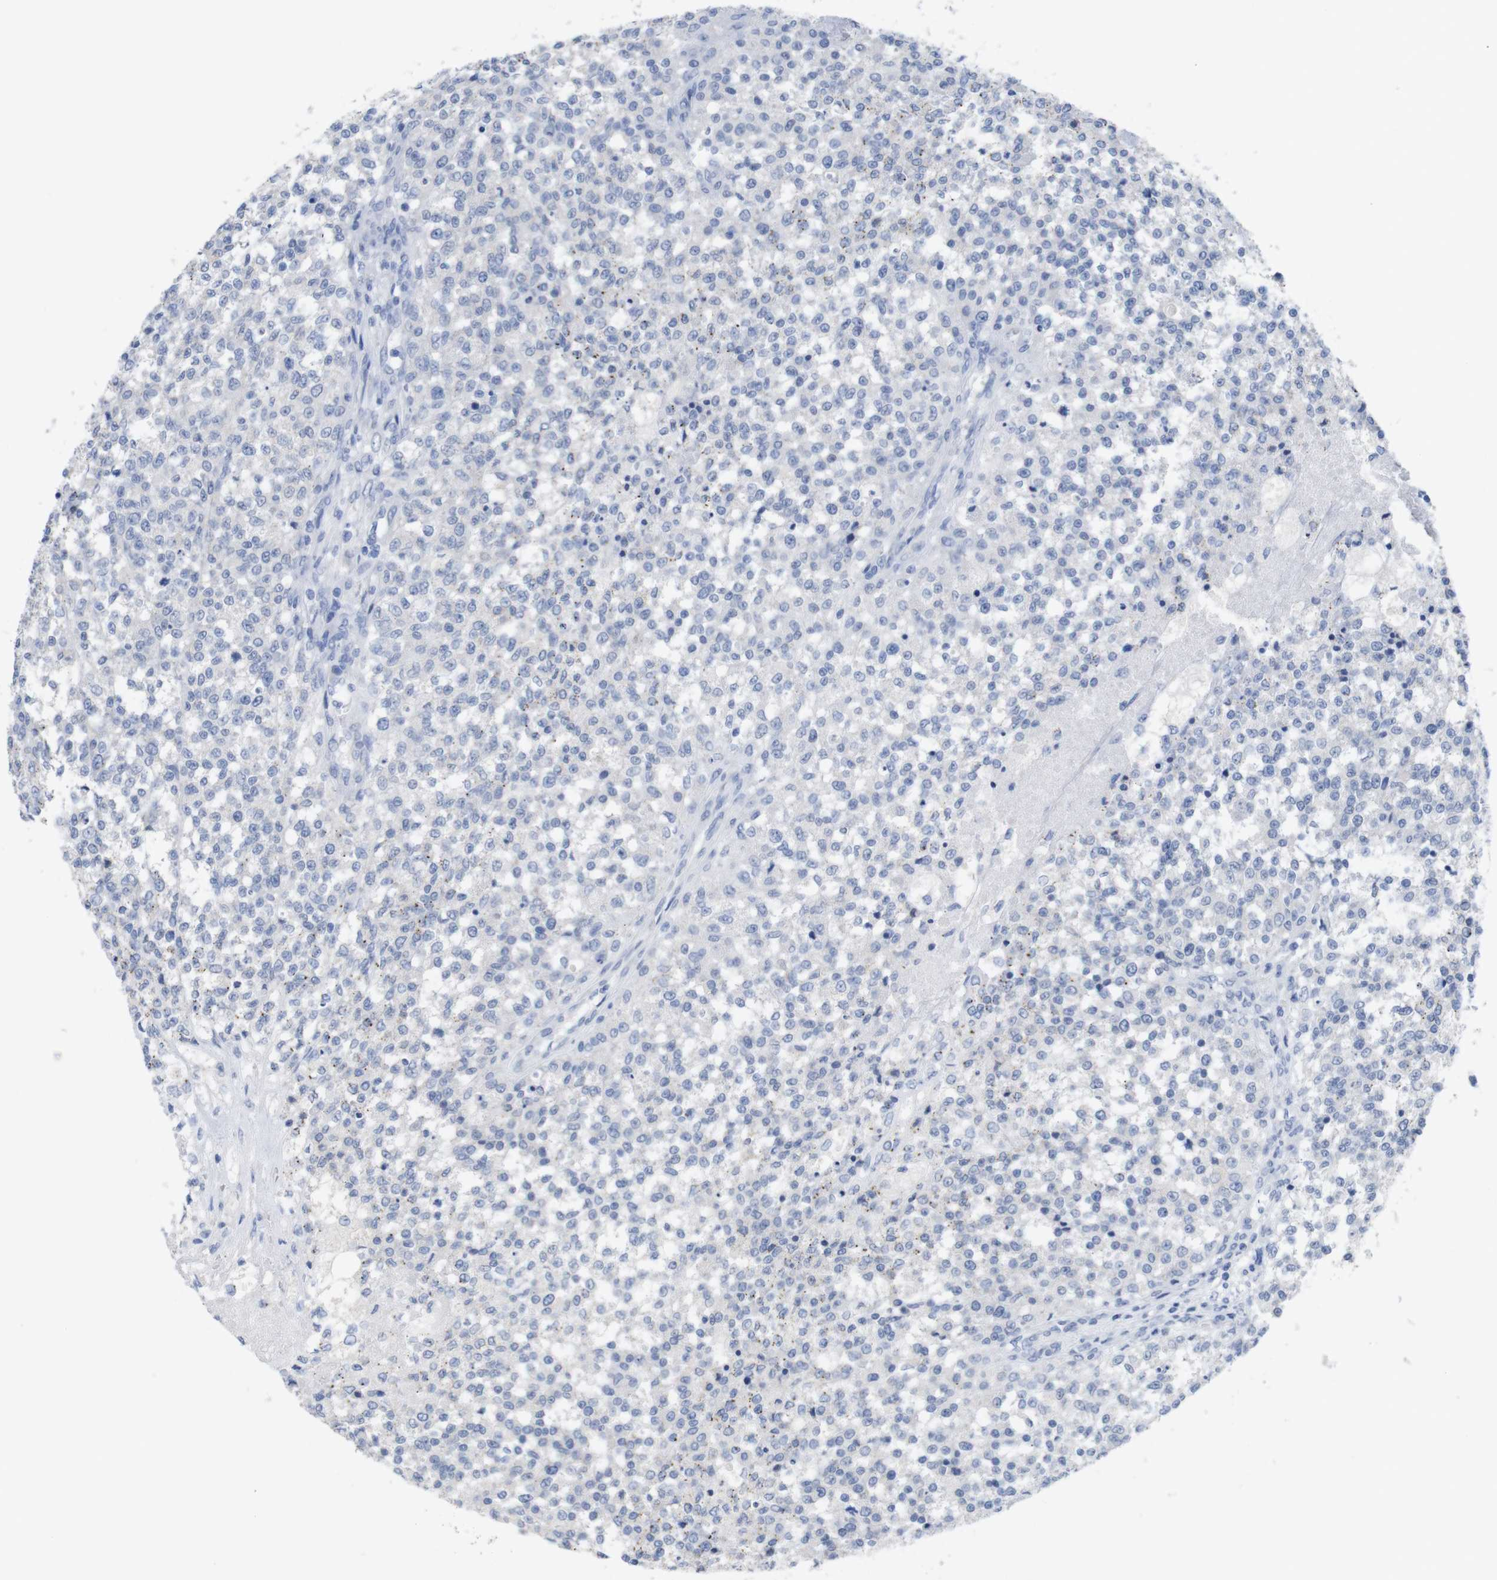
{"staining": {"intensity": "negative", "quantity": "none", "location": "none"}, "tissue": "testis cancer", "cell_type": "Tumor cells", "image_type": "cancer", "snomed": [{"axis": "morphology", "description": "Seminoma, NOS"}, {"axis": "topography", "description": "Testis"}], "caption": "This is an immunohistochemistry (IHC) histopathology image of testis cancer. There is no staining in tumor cells.", "gene": "PNMA1", "patient": {"sex": "male", "age": 59}}